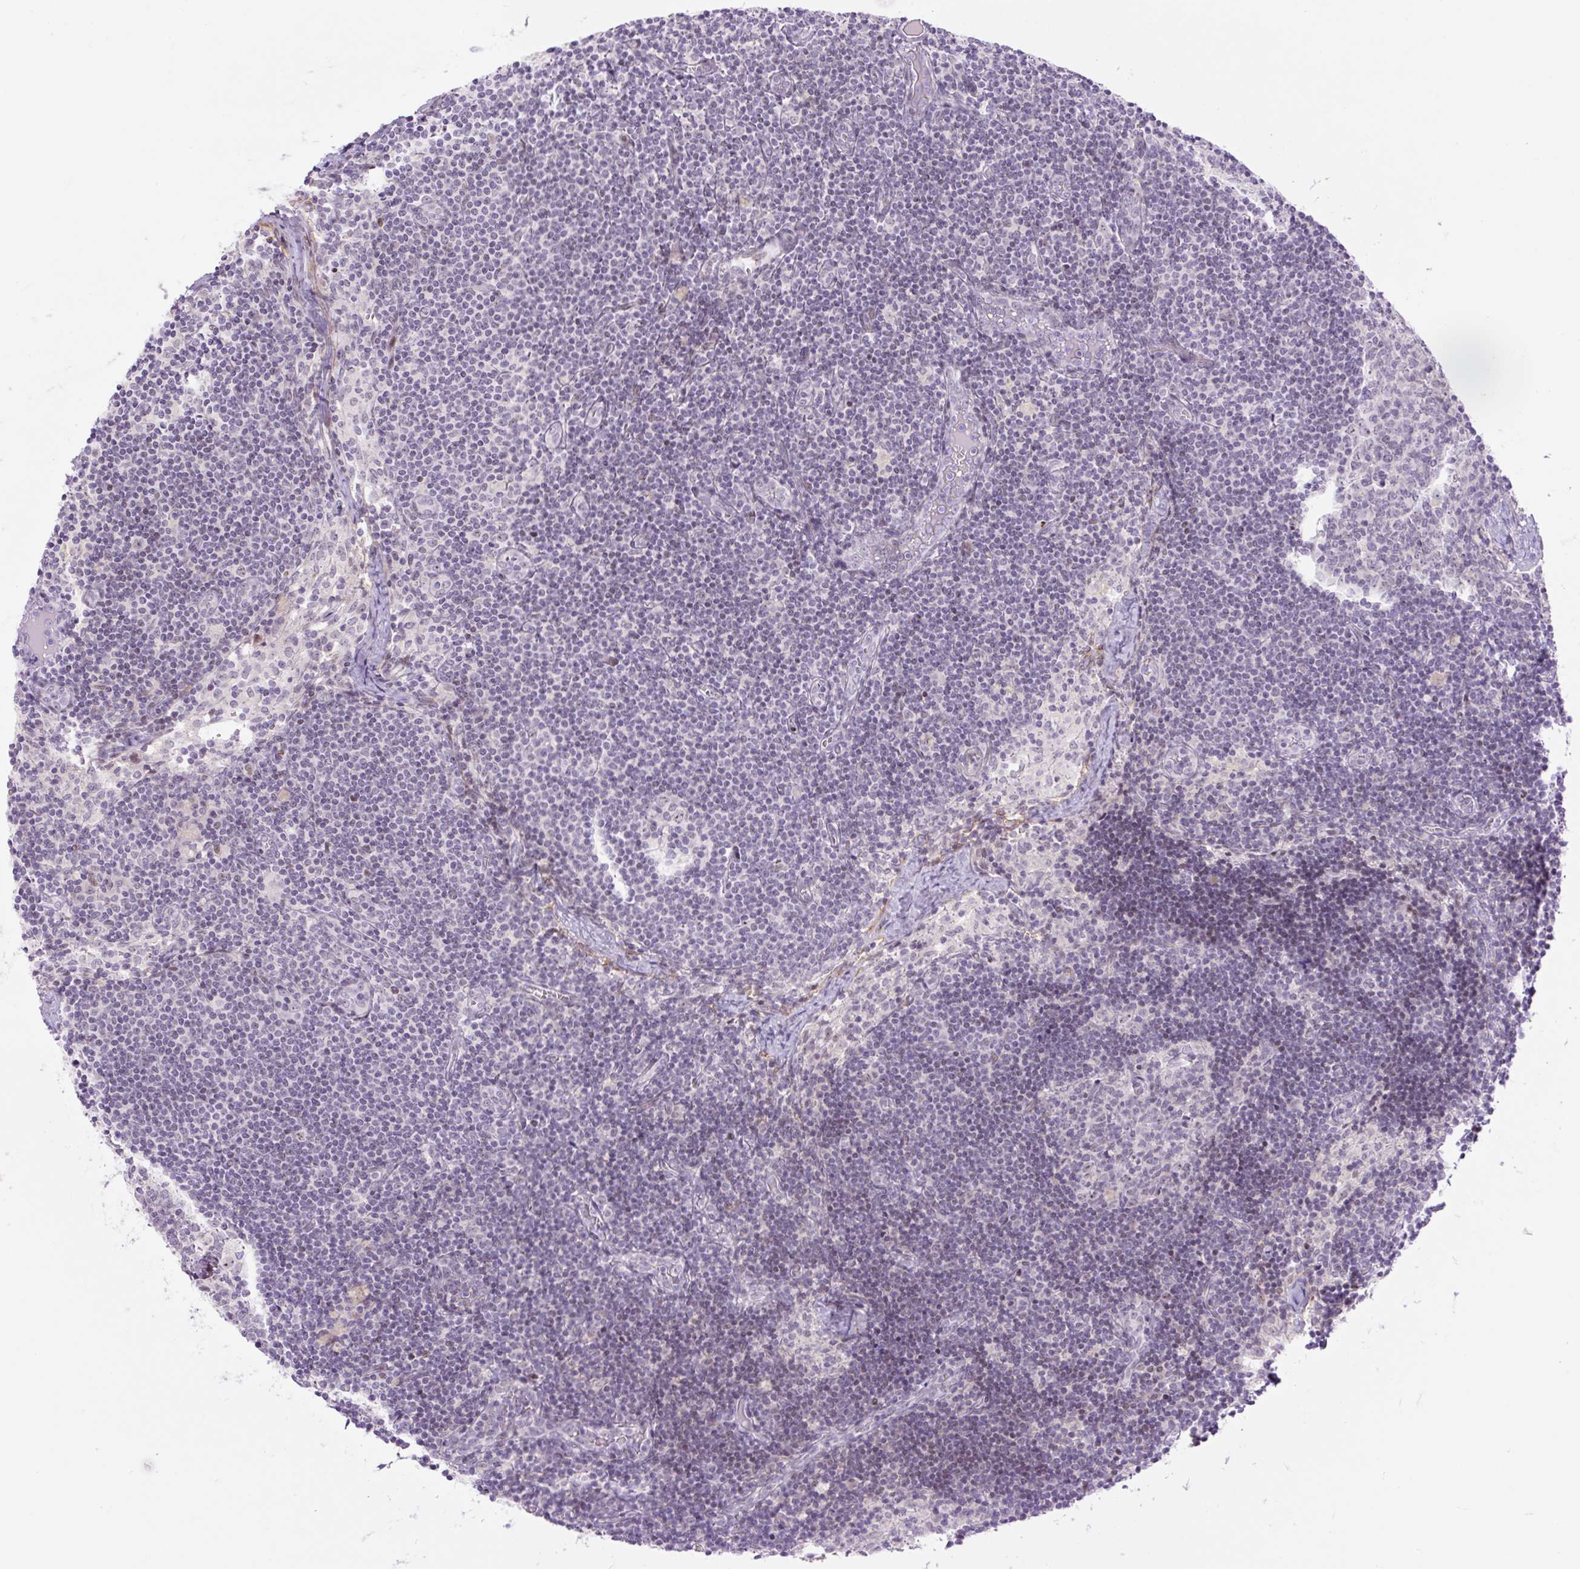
{"staining": {"intensity": "negative", "quantity": "none", "location": "none"}, "tissue": "lymph node", "cell_type": "Germinal center cells", "image_type": "normal", "snomed": [{"axis": "morphology", "description": "Normal tissue, NOS"}, {"axis": "topography", "description": "Lymph node"}], "caption": "A histopathology image of human lymph node is negative for staining in germinal center cells. (DAB IHC, high magnification).", "gene": "ENSG00000268750", "patient": {"sex": "female", "age": 31}}